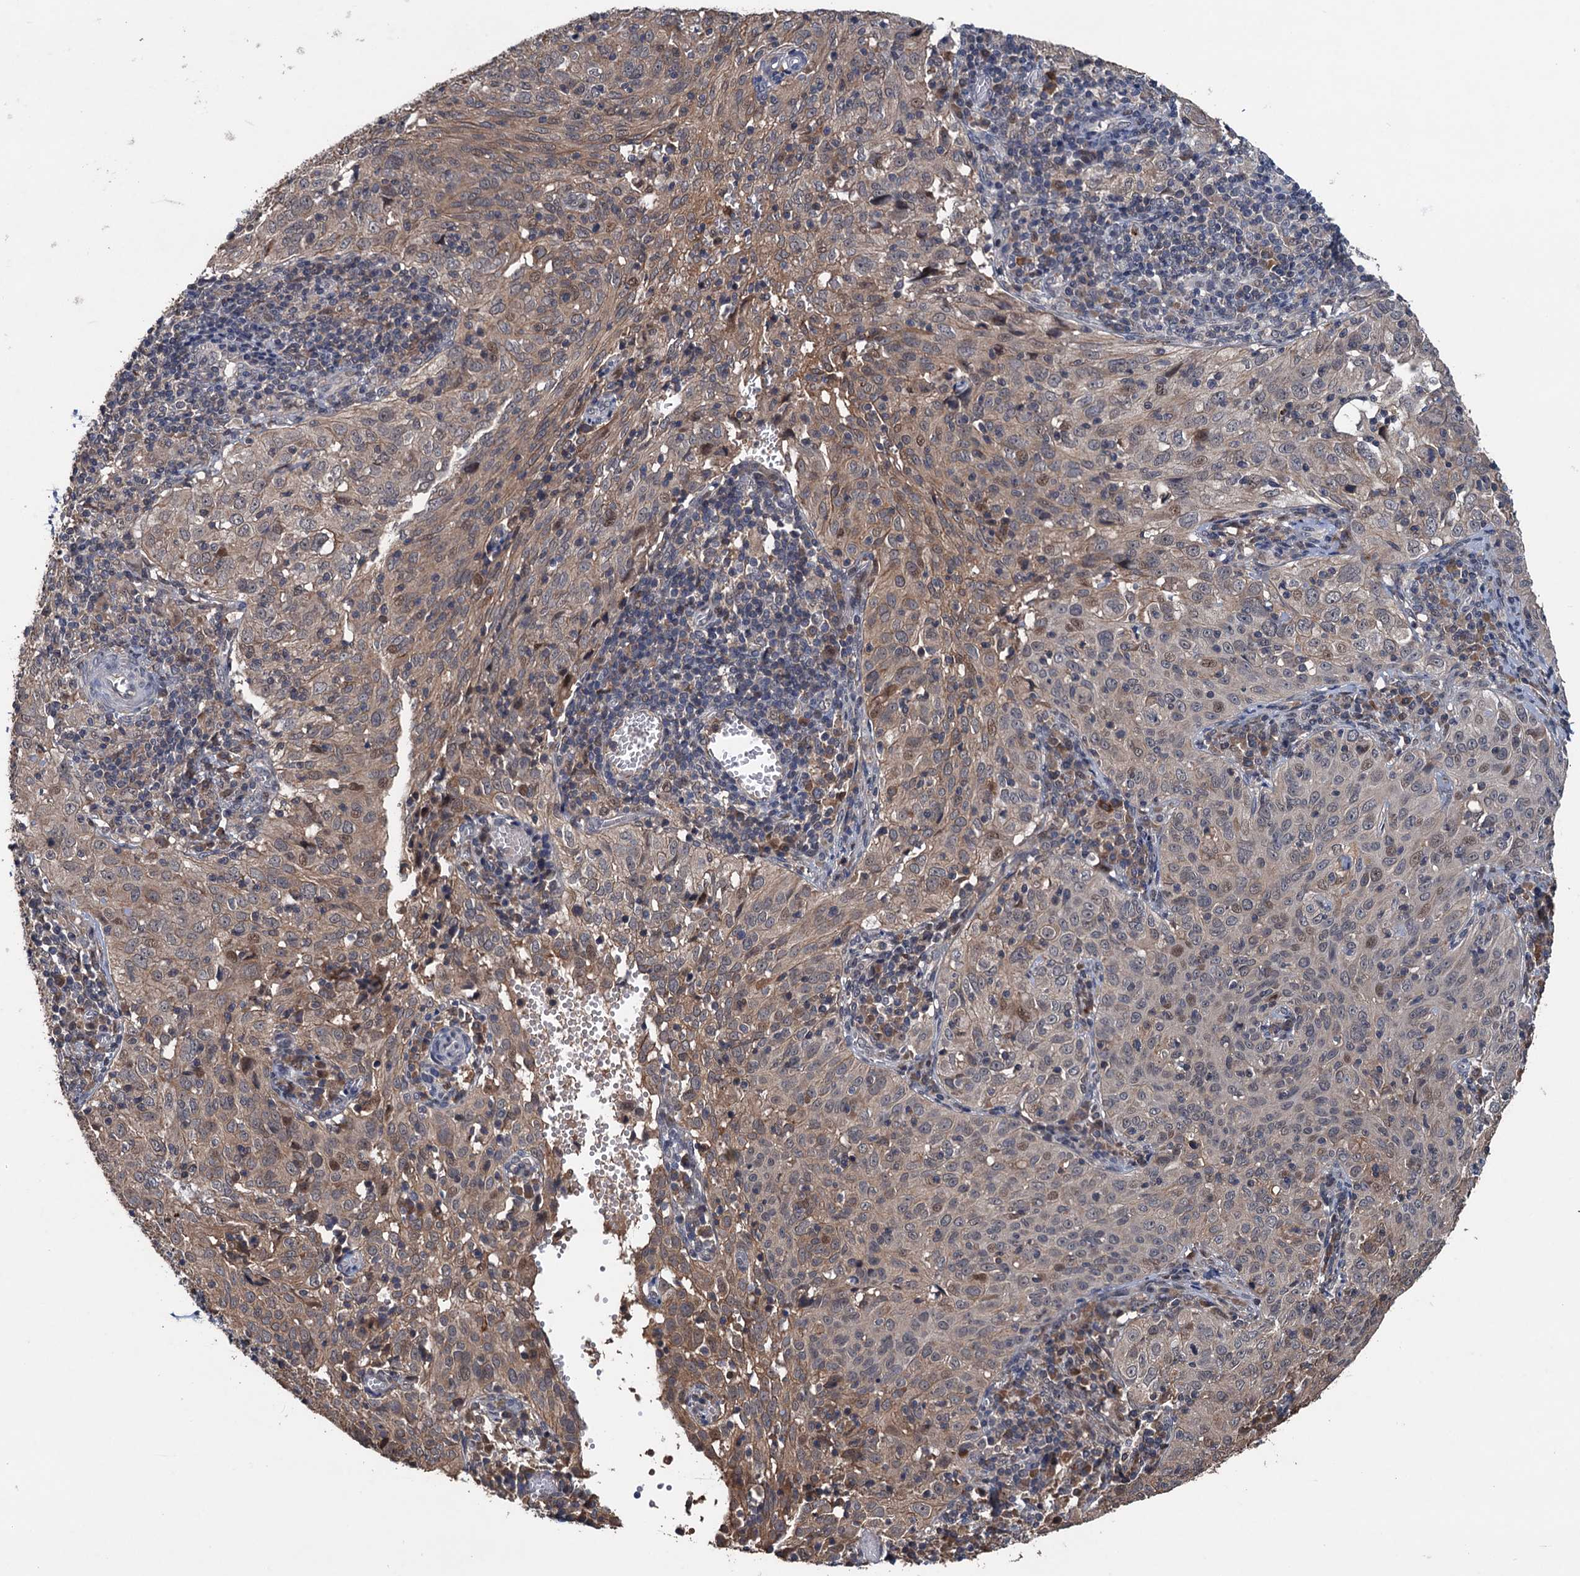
{"staining": {"intensity": "weak", "quantity": "25%-75%", "location": "cytoplasmic/membranous,nuclear"}, "tissue": "cervical cancer", "cell_type": "Tumor cells", "image_type": "cancer", "snomed": [{"axis": "morphology", "description": "Normal tissue, NOS"}, {"axis": "morphology", "description": "Squamous cell carcinoma, NOS"}, {"axis": "topography", "description": "Cervix"}], "caption": "A low amount of weak cytoplasmic/membranous and nuclear expression is present in approximately 25%-75% of tumor cells in cervical squamous cell carcinoma tissue.", "gene": "ZNF438", "patient": {"sex": "female", "age": 31}}